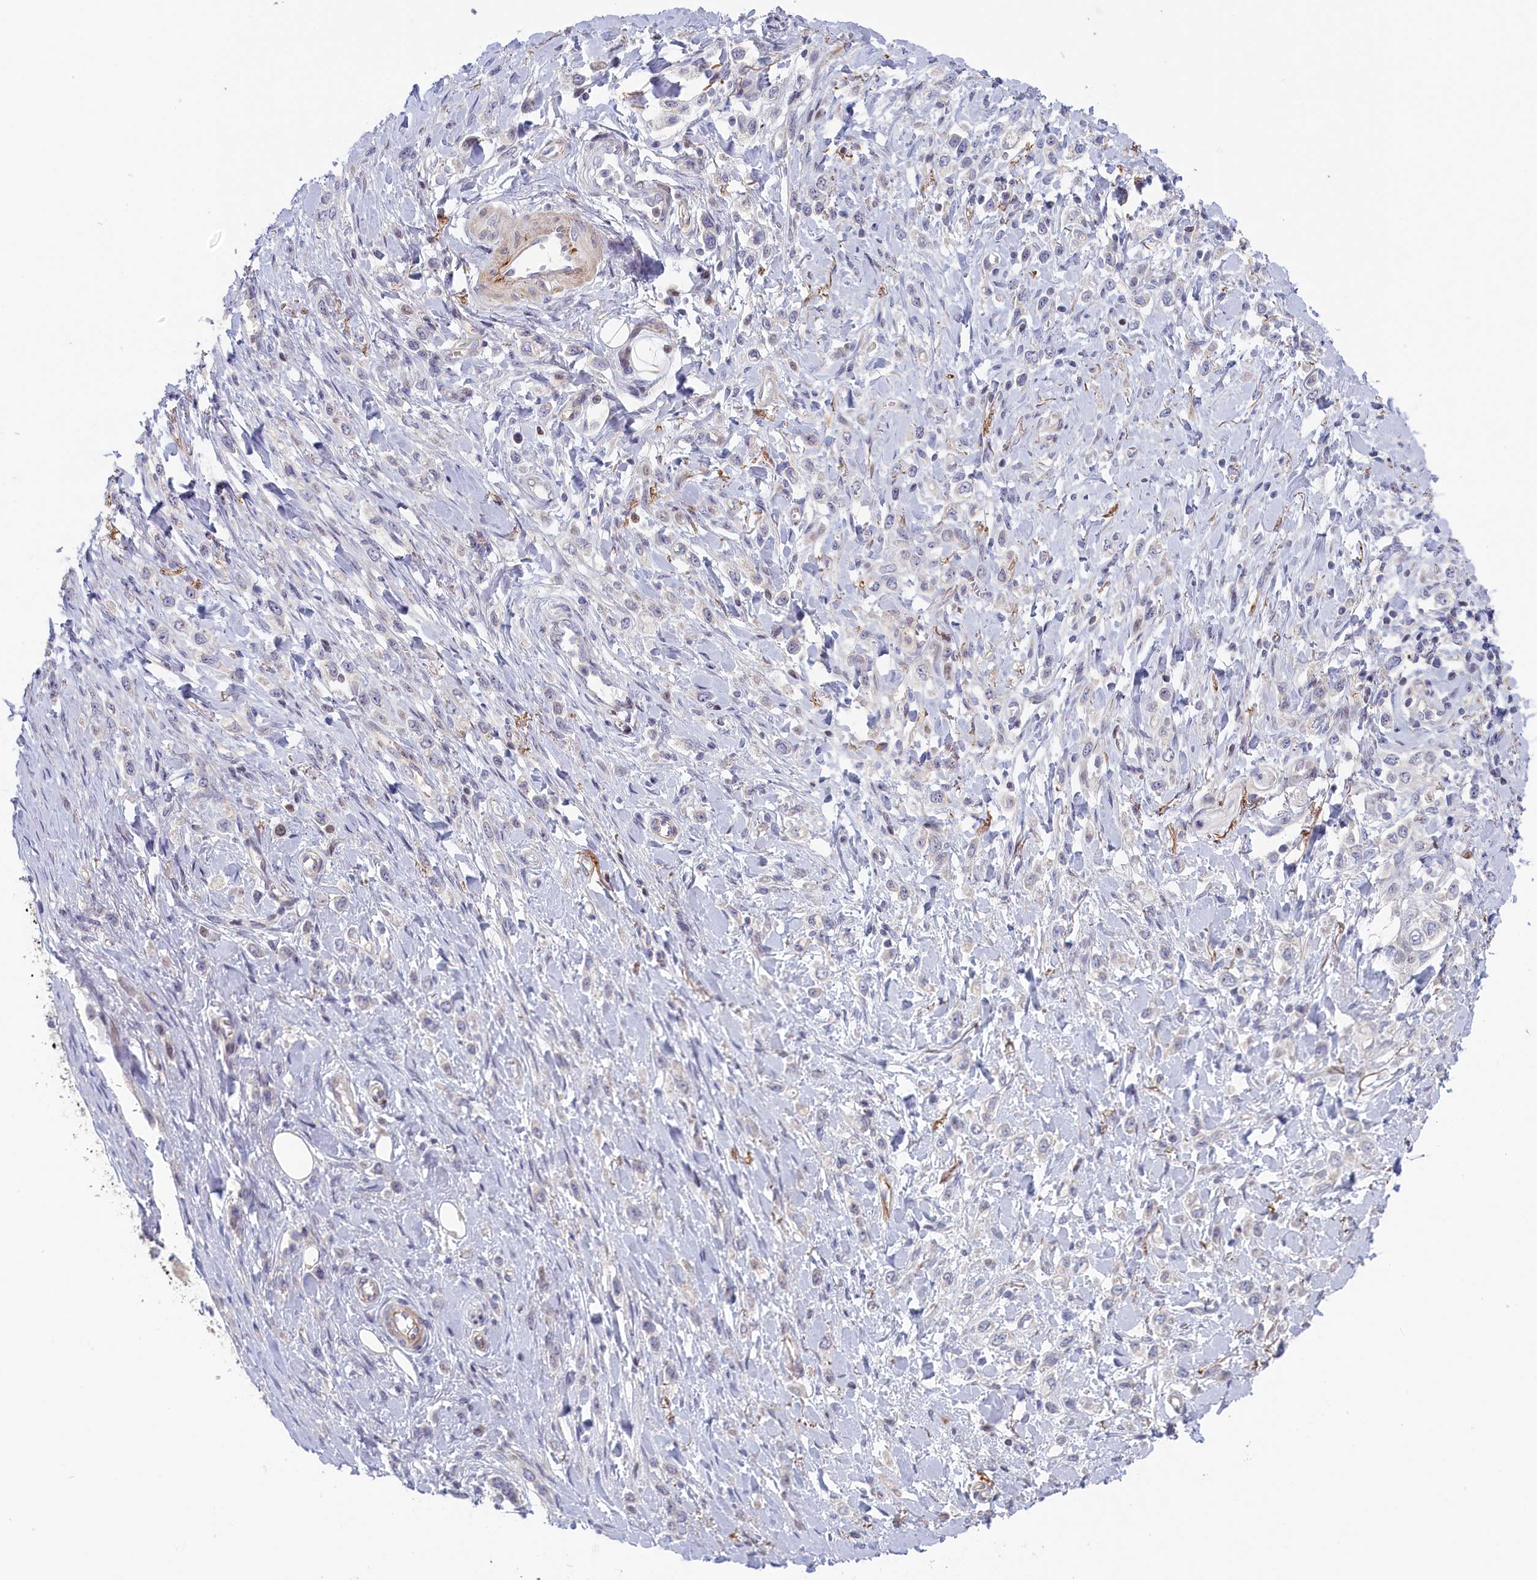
{"staining": {"intensity": "negative", "quantity": "none", "location": "none"}, "tissue": "stomach cancer", "cell_type": "Tumor cells", "image_type": "cancer", "snomed": [{"axis": "morphology", "description": "Adenocarcinoma, NOS"}, {"axis": "topography", "description": "Stomach"}], "caption": "An immunohistochemistry photomicrograph of stomach cancer is shown. There is no staining in tumor cells of stomach cancer. Nuclei are stained in blue.", "gene": "INTS4", "patient": {"sex": "female", "age": 65}}